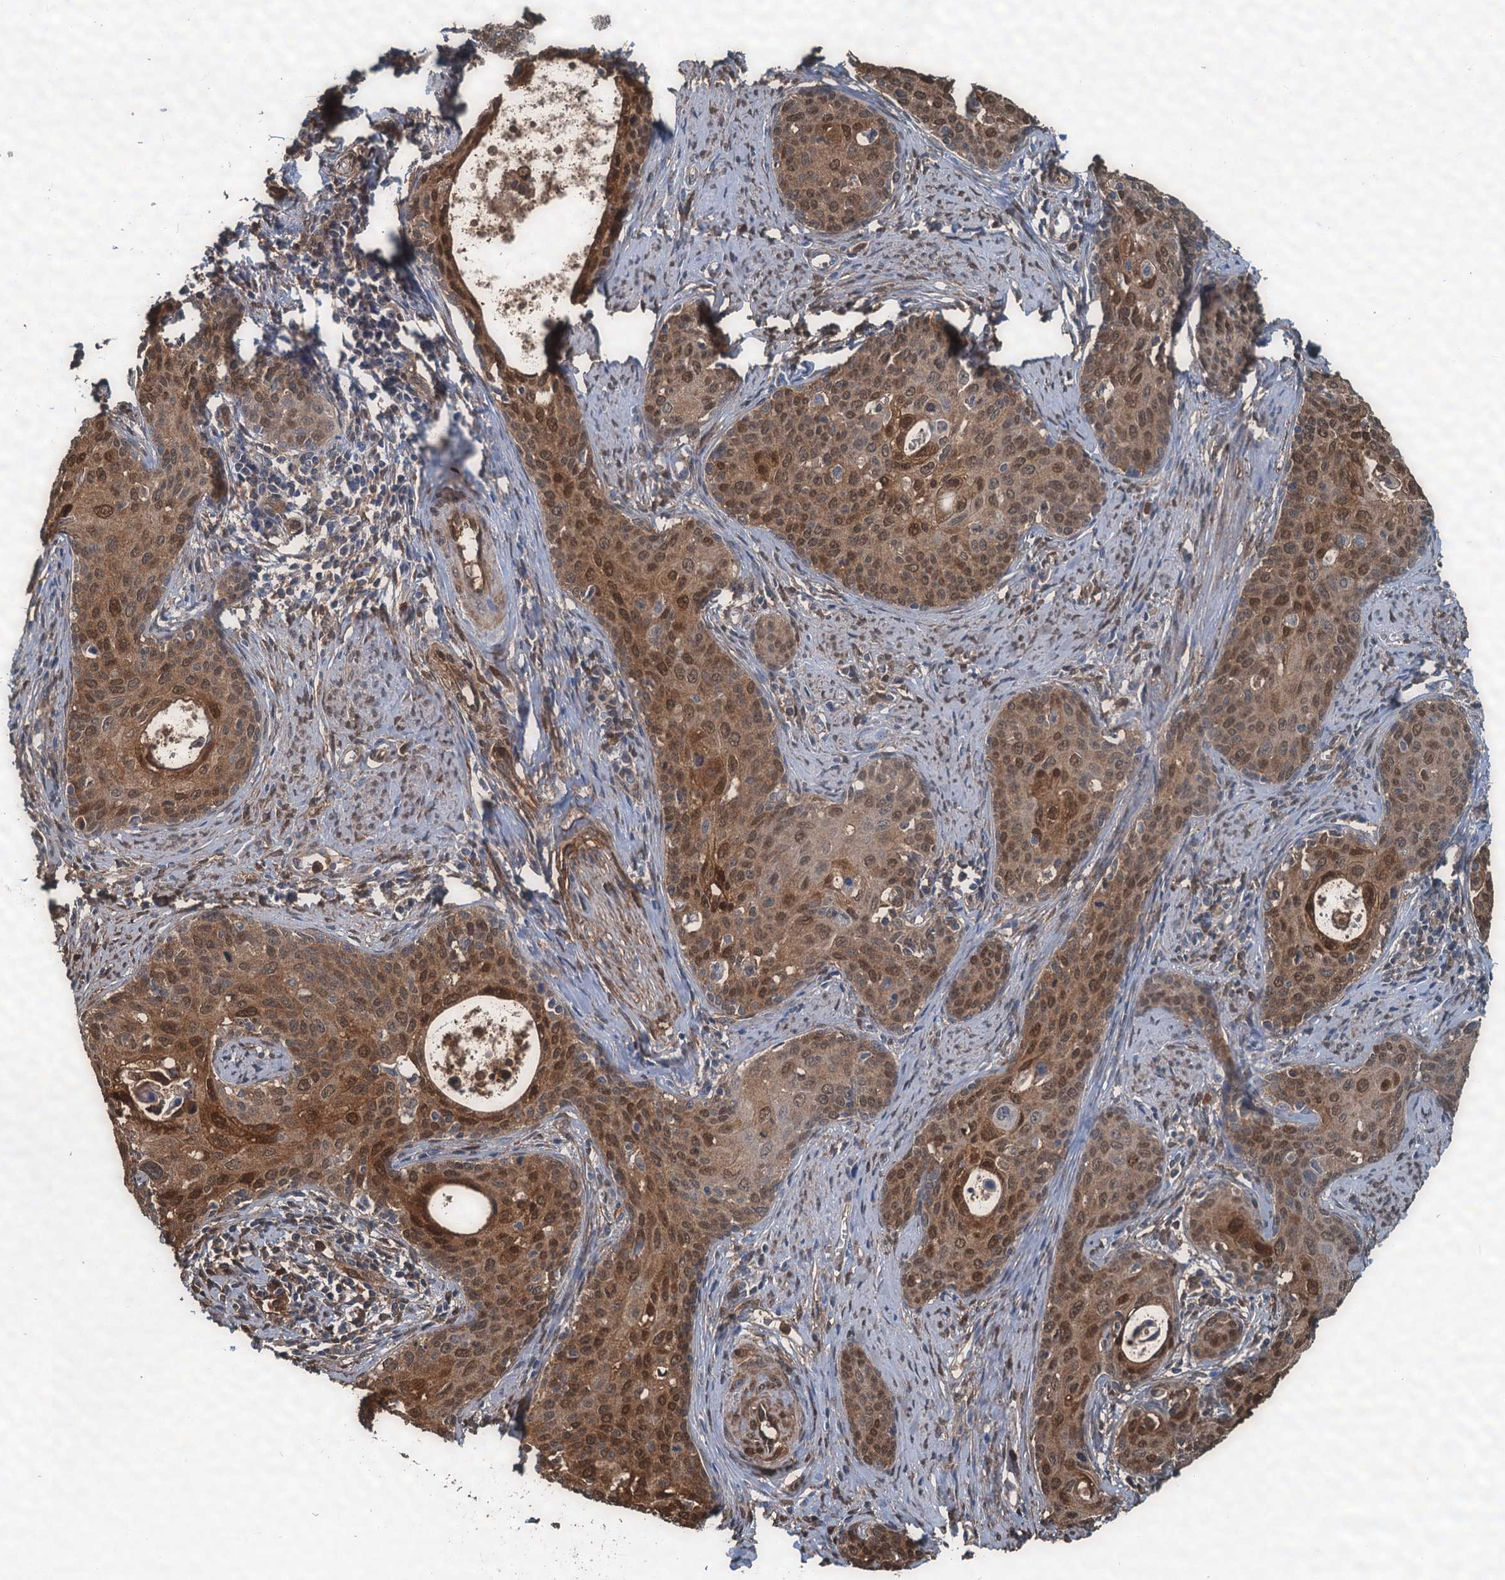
{"staining": {"intensity": "moderate", "quantity": ">75%", "location": "cytoplasmic/membranous,nuclear"}, "tissue": "cervical cancer", "cell_type": "Tumor cells", "image_type": "cancer", "snomed": [{"axis": "morphology", "description": "Squamous cell carcinoma, NOS"}, {"axis": "topography", "description": "Cervix"}], "caption": "Moderate cytoplasmic/membranous and nuclear protein expression is seen in about >75% of tumor cells in cervical squamous cell carcinoma. The staining was performed using DAB to visualize the protein expression in brown, while the nuclei were stained in blue with hematoxylin (Magnification: 20x).", "gene": "S100A6", "patient": {"sex": "female", "age": 52}}